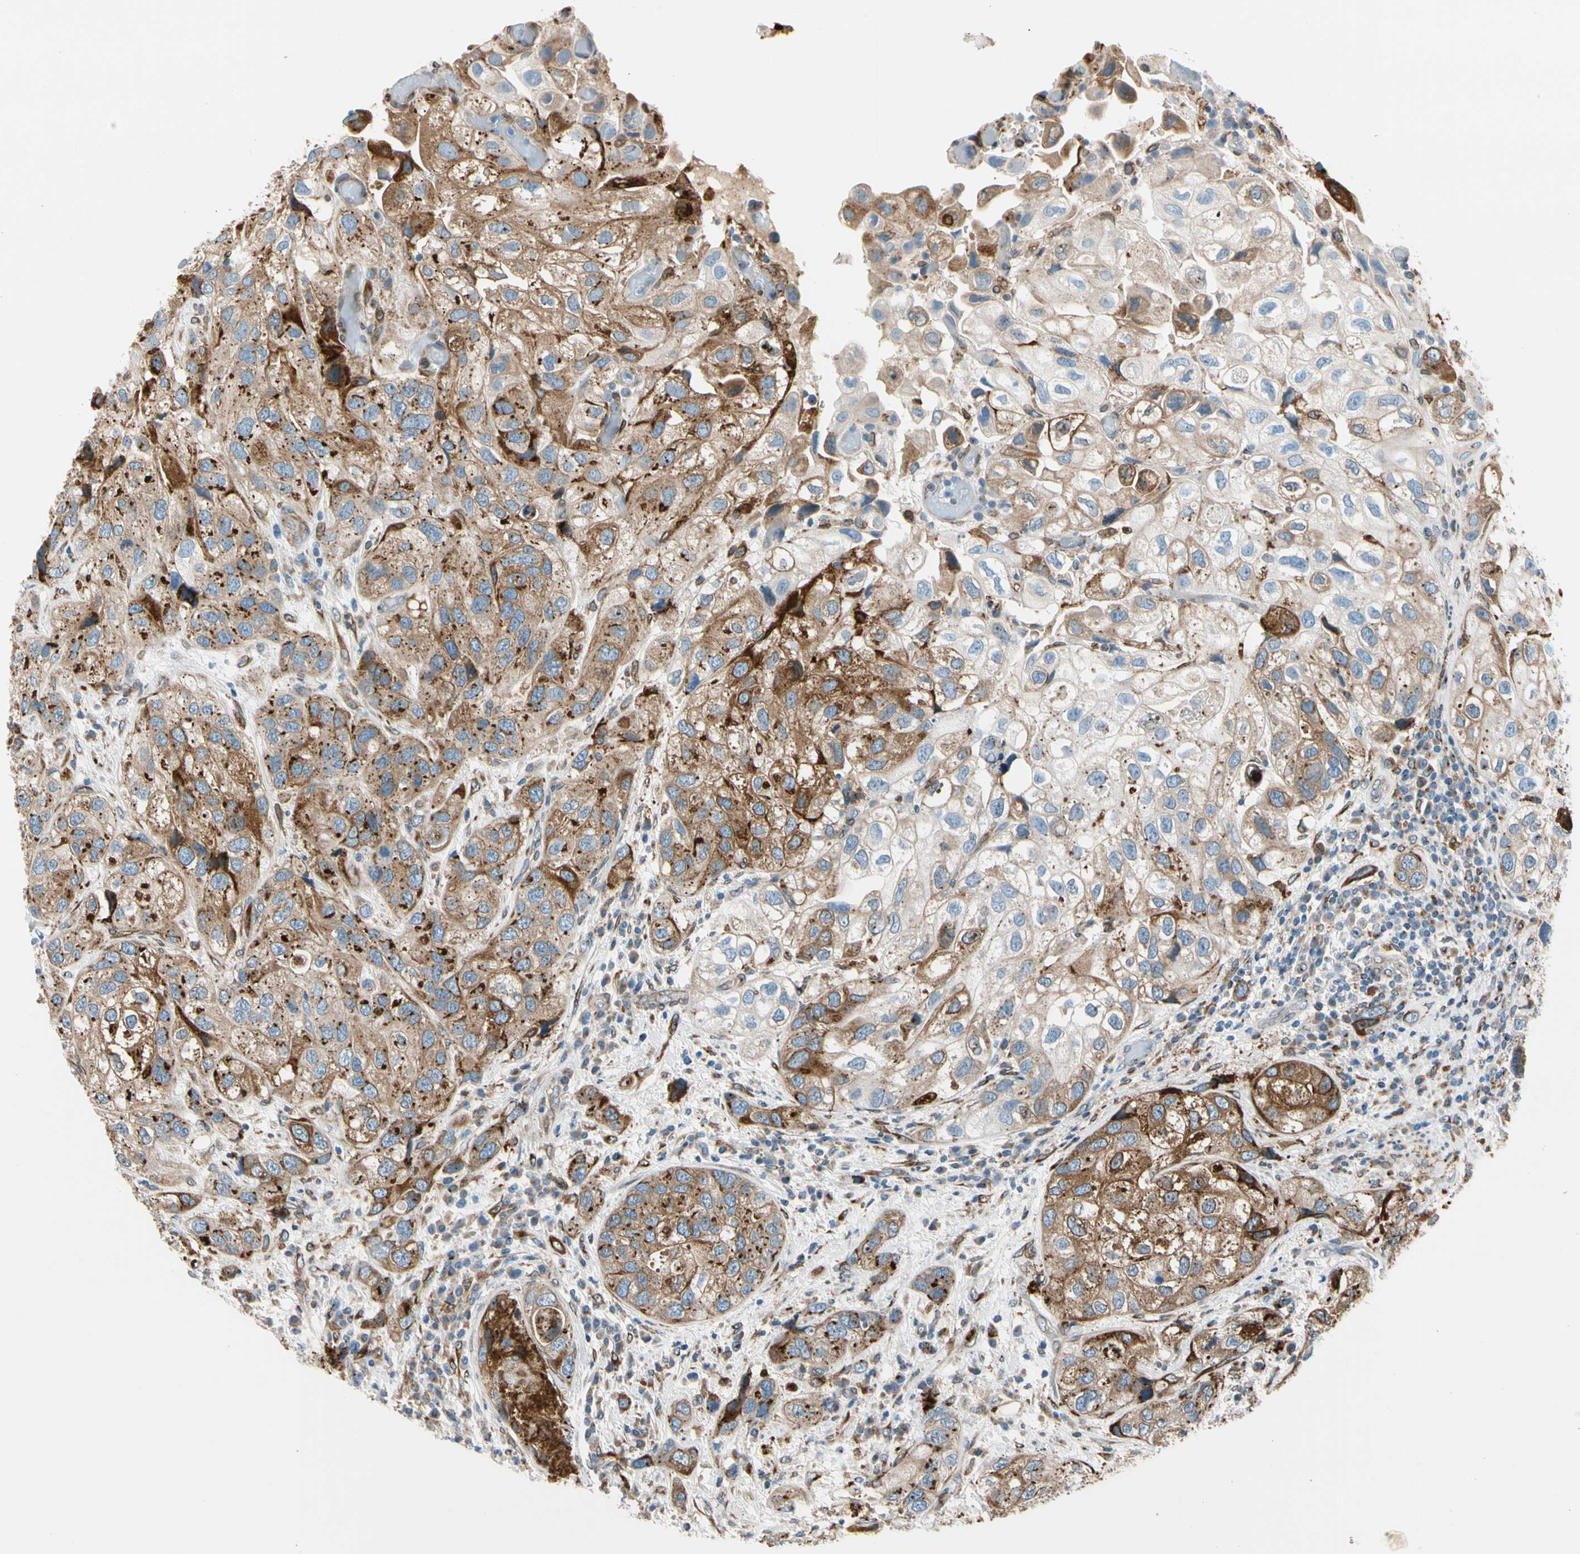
{"staining": {"intensity": "moderate", "quantity": ">75%", "location": "cytoplasmic/membranous"}, "tissue": "urothelial cancer", "cell_type": "Tumor cells", "image_type": "cancer", "snomed": [{"axis": "morphology", "description": "Urothelial carcinoma, High grade"}, {"axis": "topography", "description": "Urinary bladder"}], "caption": "This is a photomicrograph of IHC staining of urothelial cancer, which shows moderate expression in the cytoplasmic/membranous of tumor cells.", "gene": "NUCB1", "patient": {"sex": "female", "age": 64}}